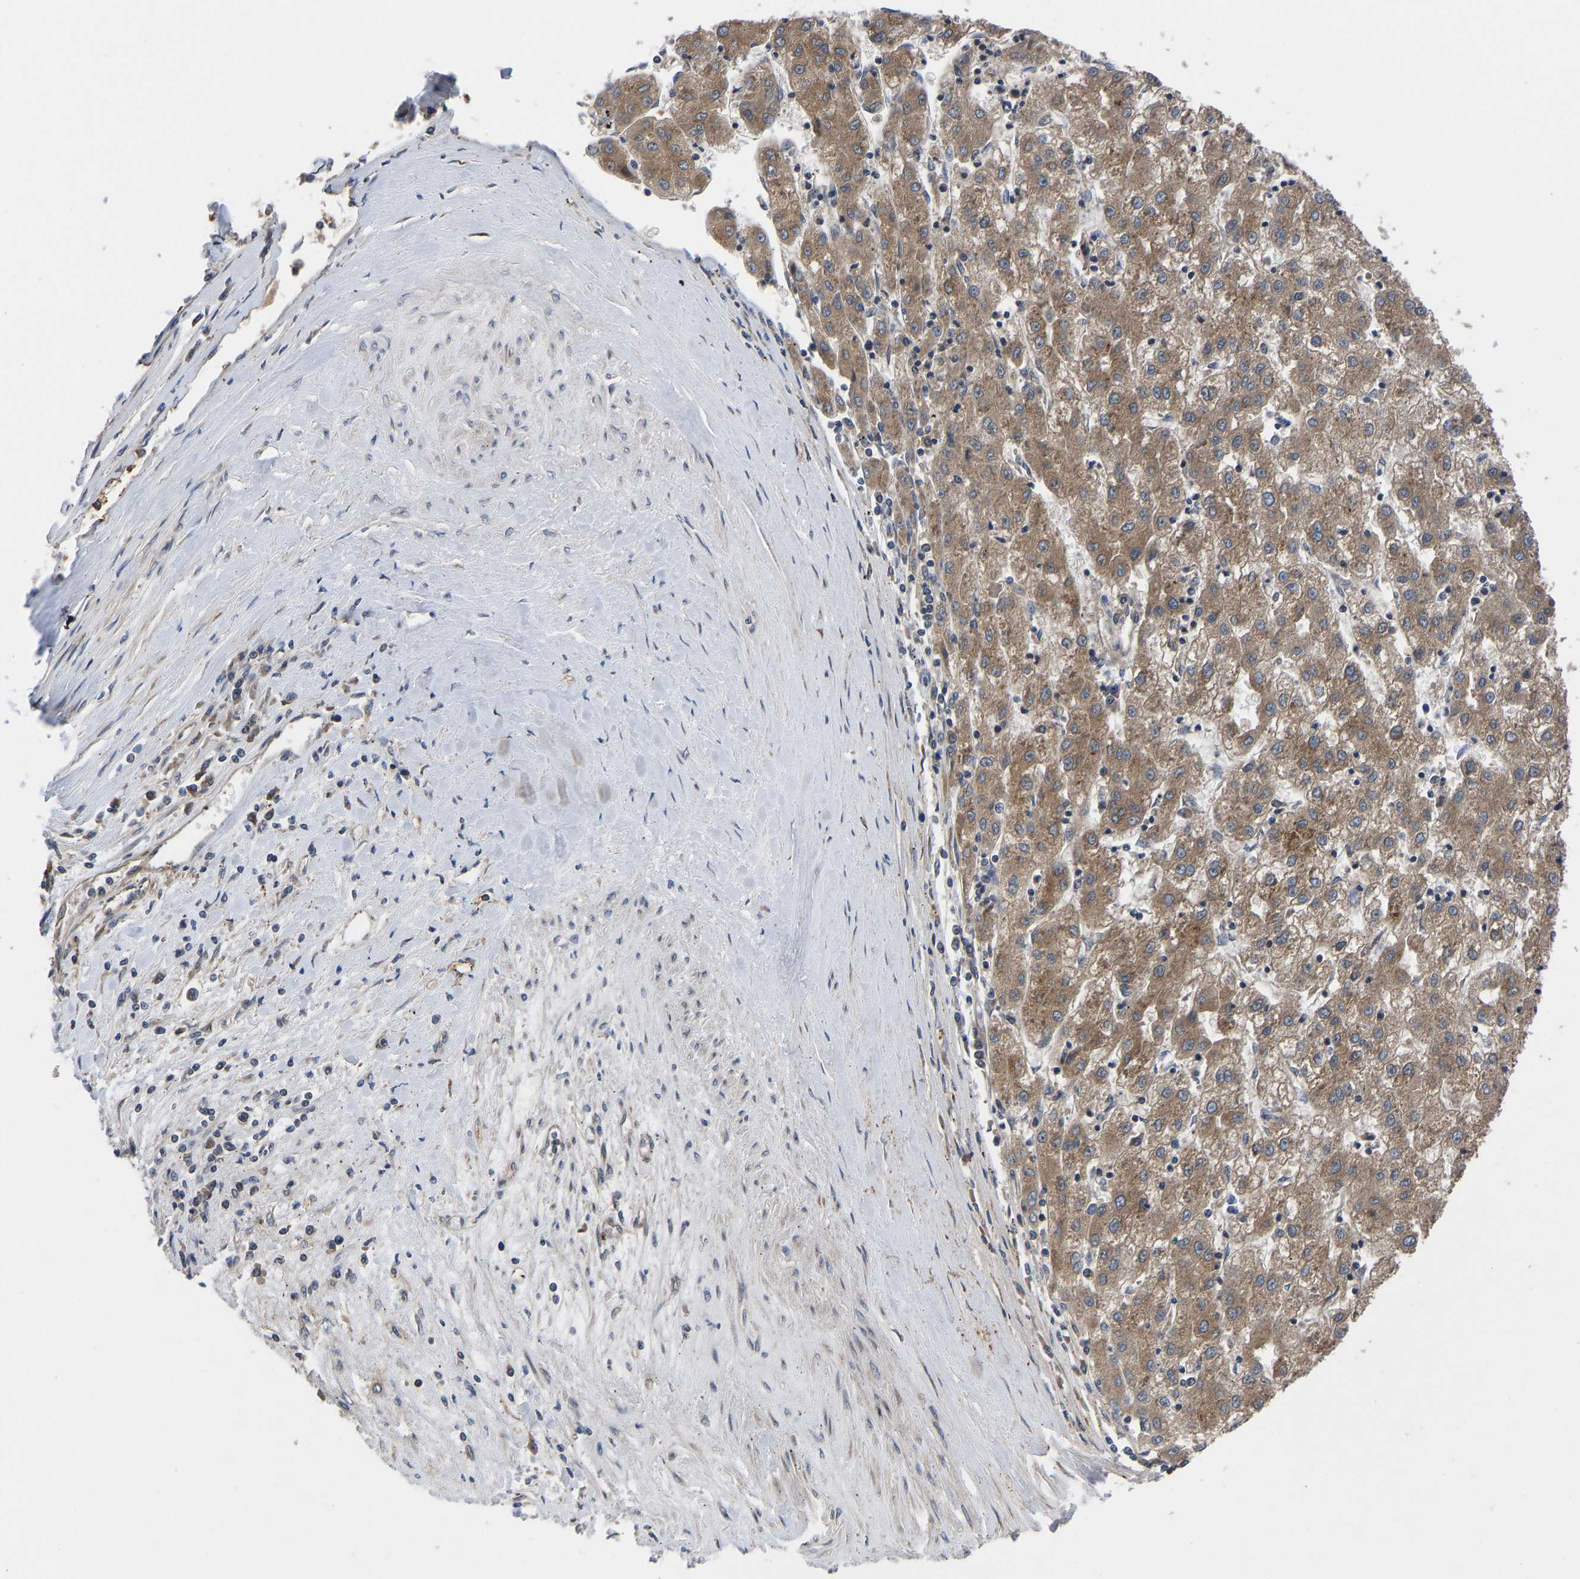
{"staining": {"intensity": "moderate", "quantity": ">75%", "location": "cytoplasmic/membranous"}, "tissue": "liver cancer", "cell_type": "Tumor cells", "image_type": "cancer", "snomed": [{"axis": "morphology", "description": "Carcinoma, Hepatocellular, NOS"}, {"axis": "topography", "description": "Liver"}], "caption": "Tumor cells display moderate cytoplasmic/membranous expression in about >75% of cells in liver cancer (hepatocellular carcinoma).", "gene": "FRRS1", "patient": {"sex": "male", "age": 72}}